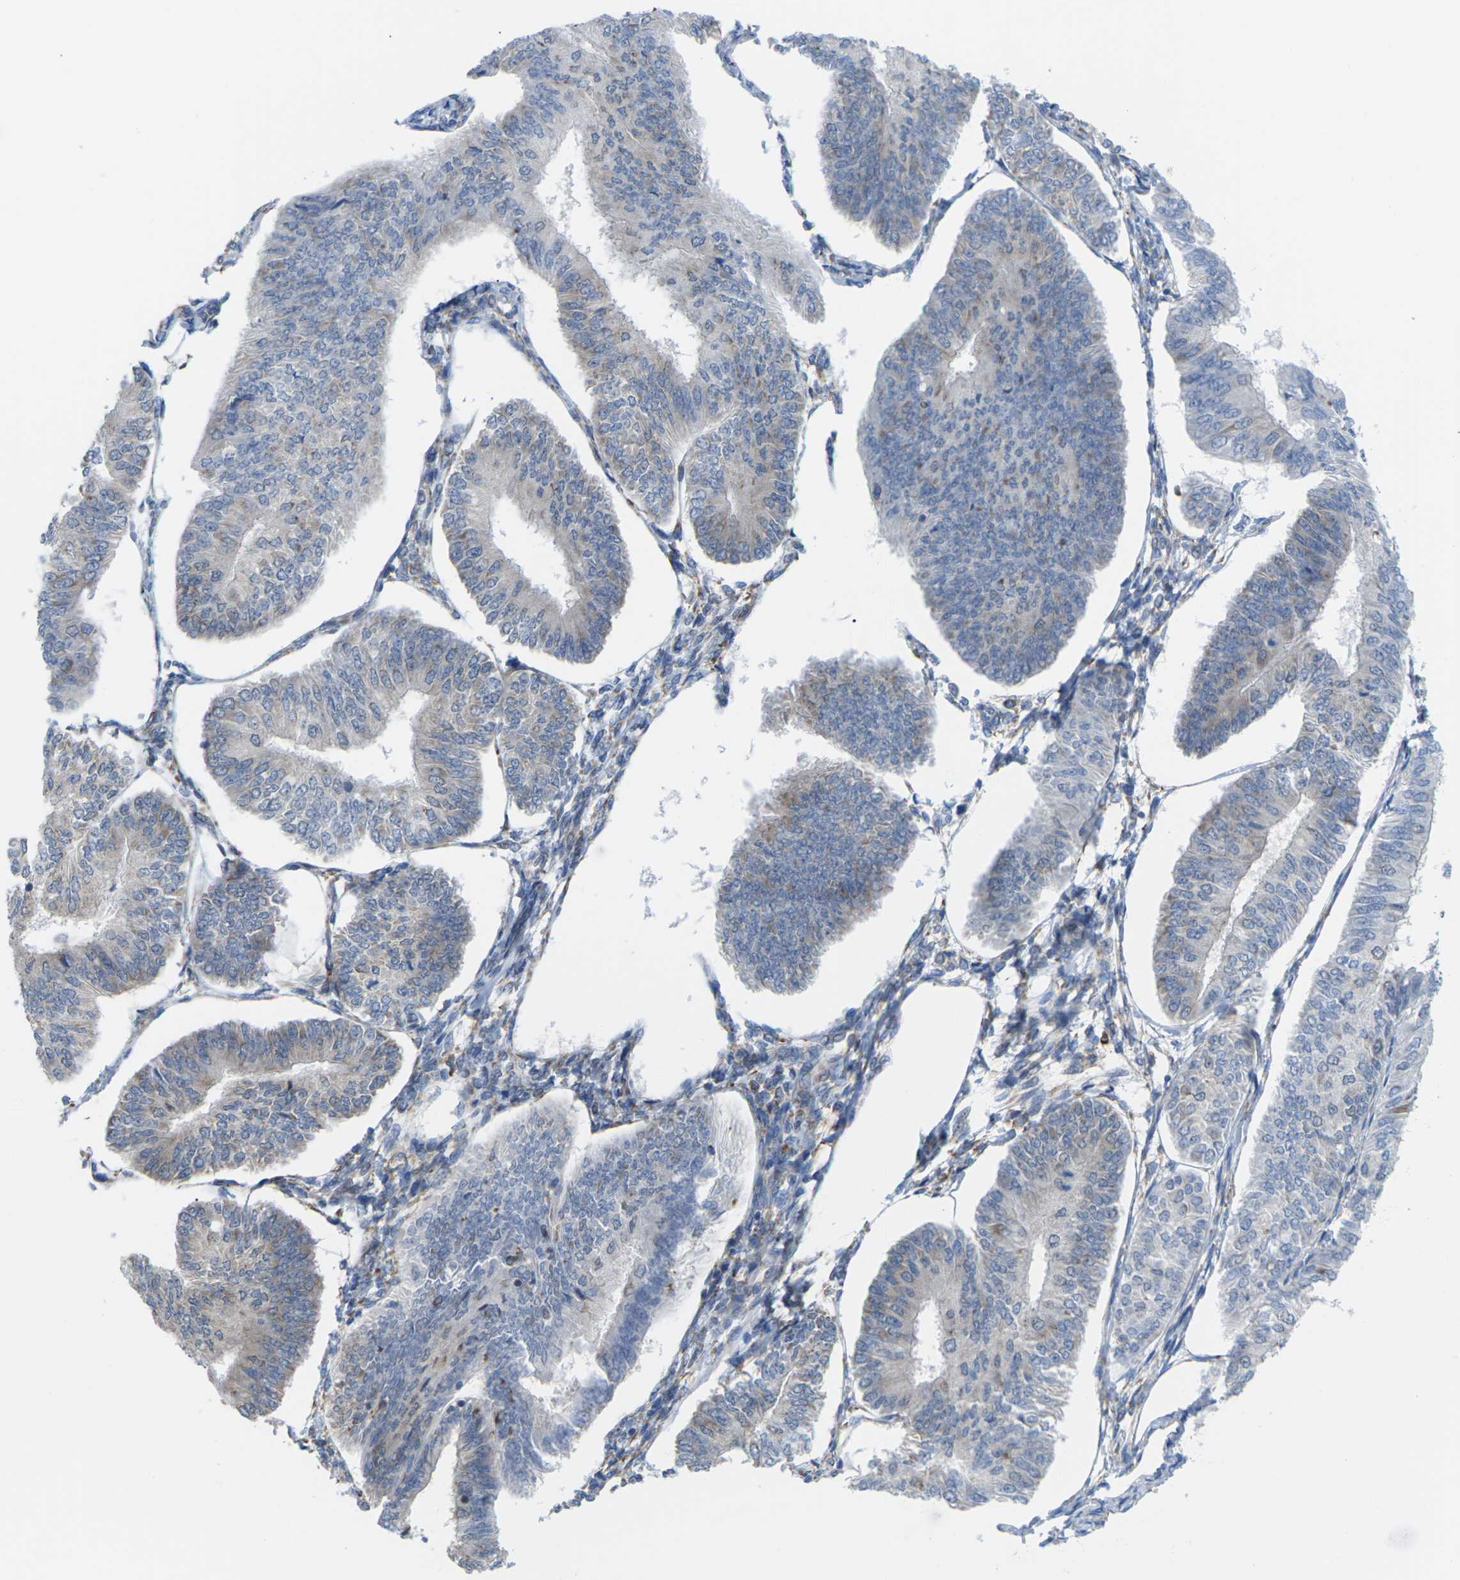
{"staining": {"intensity": "negative", "quantity": "none", "location": "none"}, "tissue": "endometrial cancer", "cell_type": "Tumor cells", "image_type": "cancer", "snomed": [{"axis": "morphology", "description": "Adenocarcinoma, NOS"}, {"axis": "topography", "description": "Endometrium"}], "caption": "An image of adenocarcinoma (endometrial) stained for a protein displays no brown staining in tumor cells.", "gene": "PDZK1IP1", "patient": {"sex": "female", "age": 58}}